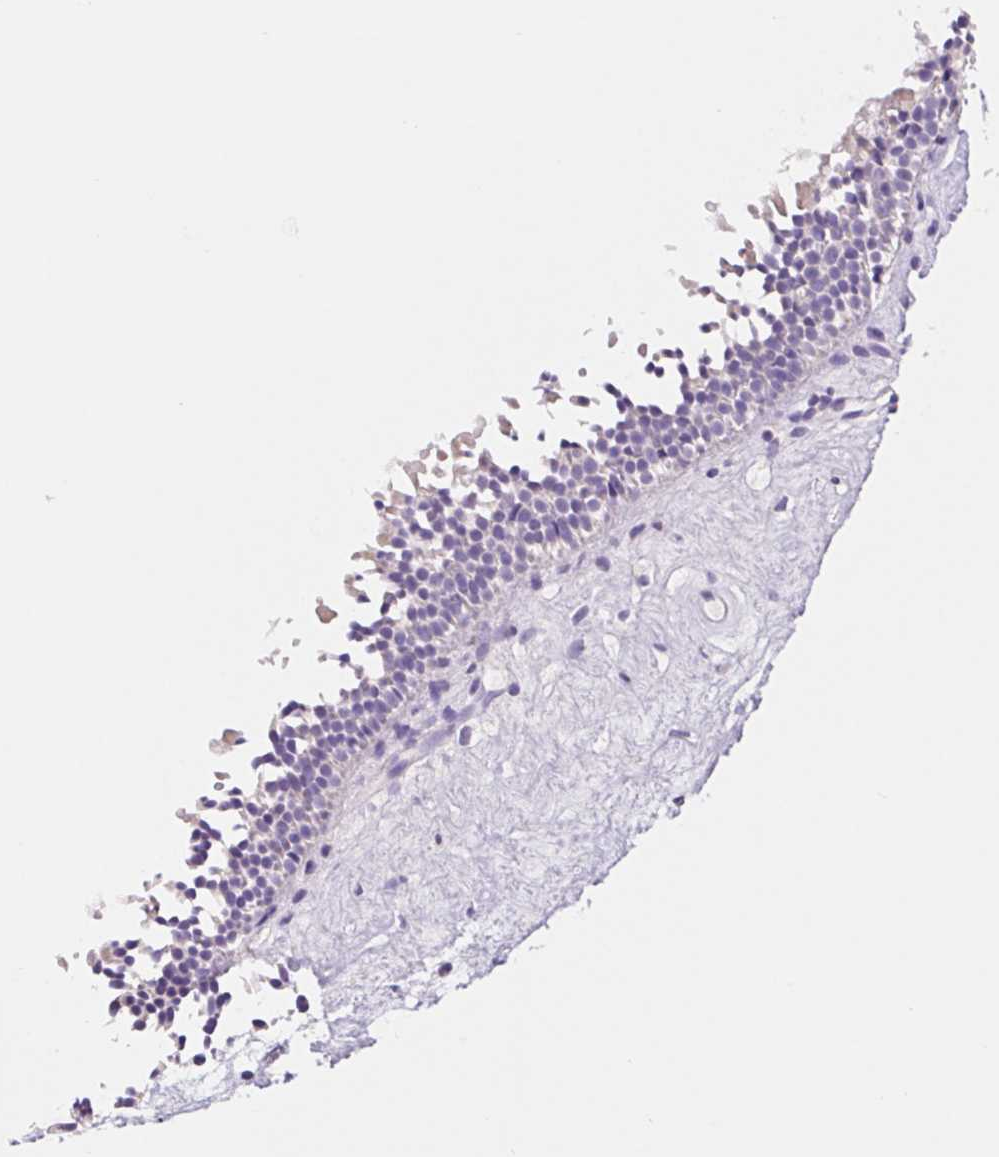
{"staining": {"intensity": "negative", "quantity": "none", "location": "none"}, "tissue": "nasopharynx", "cell_type": "Respiratory epithelial cells", "image_type": "normal", "snomed": [{"axis": "morphology", "description": "Normal tissue, NOS"}, {"axis": "topography", "description": "Nasopharynx"}], "caption": "An immunohistochemistry (IHC) image of benign nasopharynx is shown. There is no staining in respiratory epithelial cells of nasopharynx.", "gene": "FKBP6", "patient": {"sex": "male", "age": 69}}